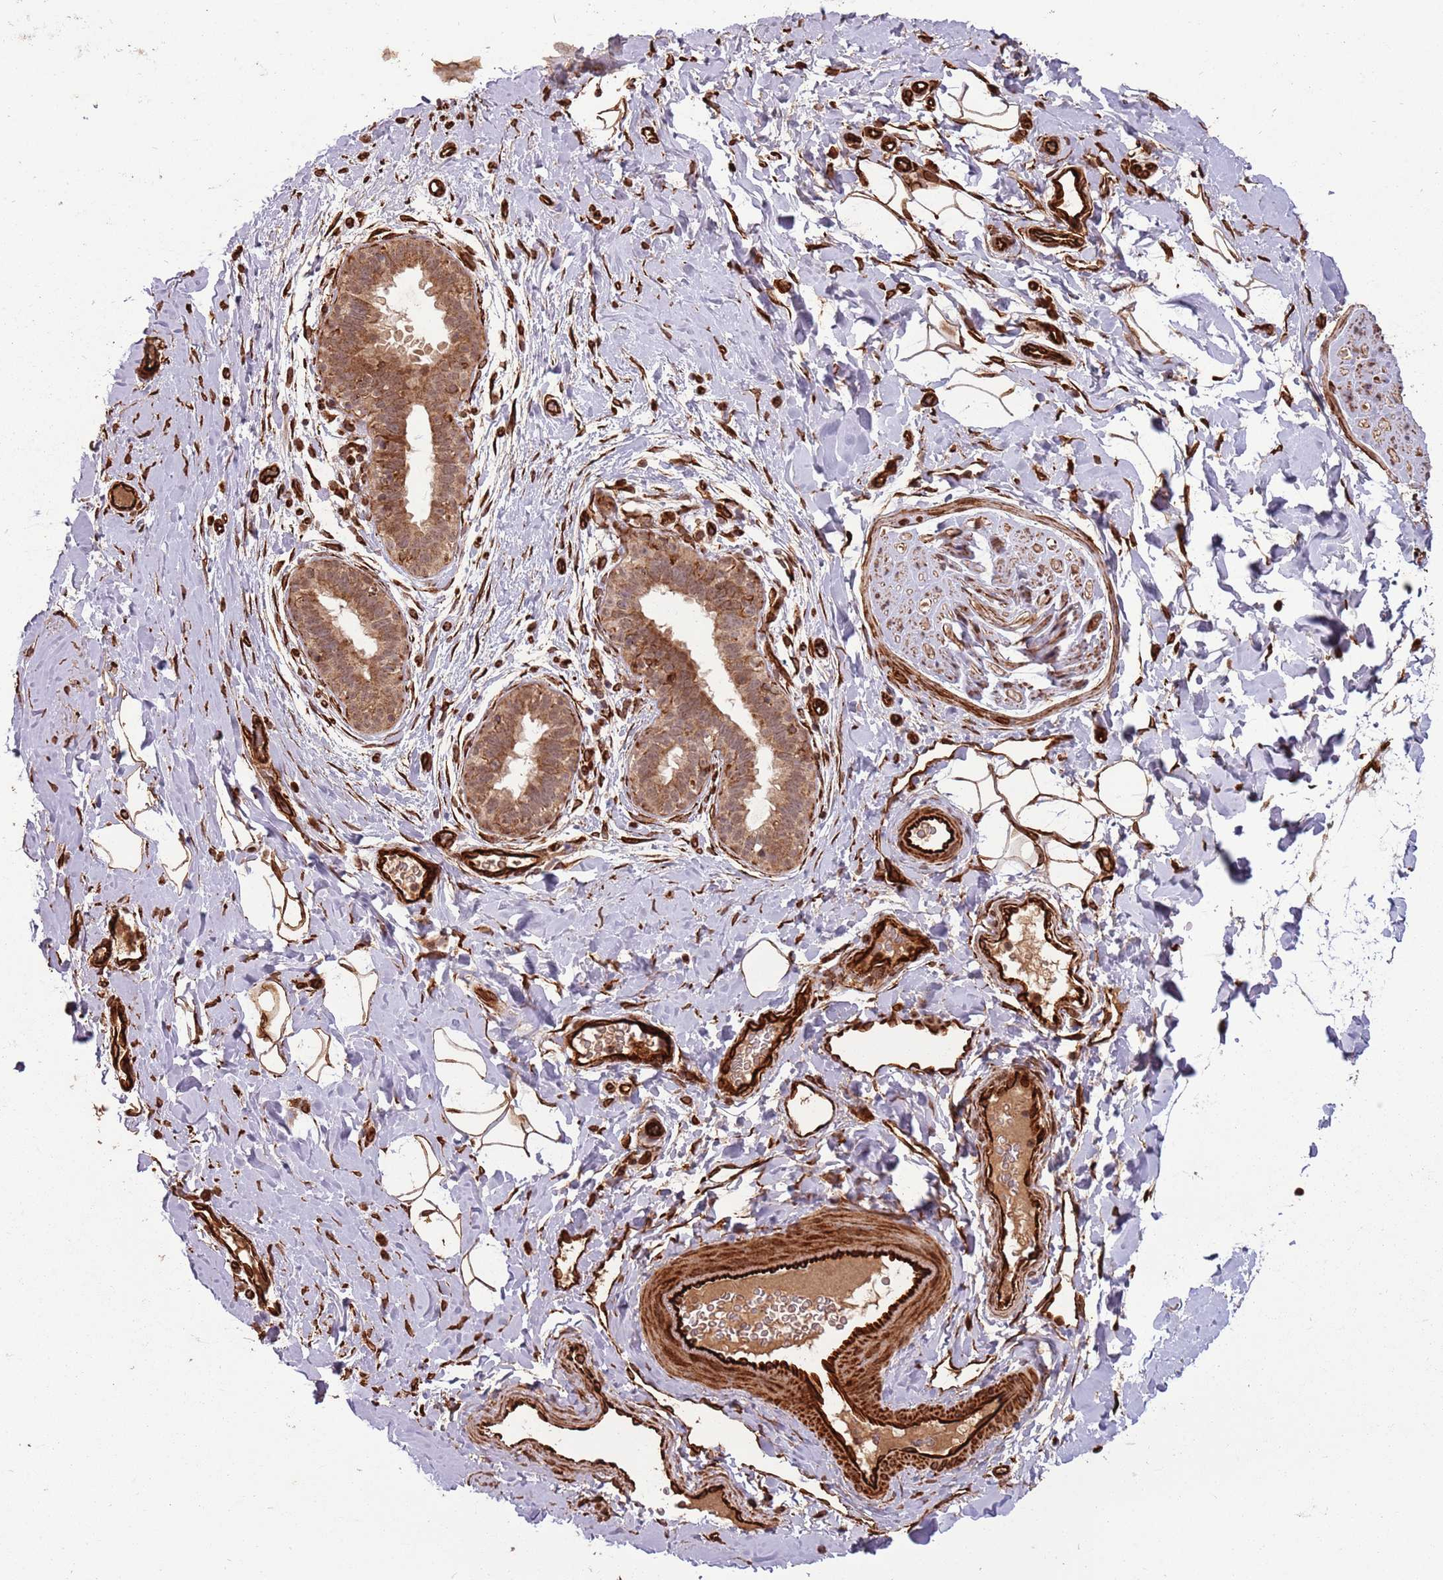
{"staining": {"intensity": "negative", "quantity": "none", "location": "none"}, "tissue": "adipose tissue", "cell_type": "Adipocytes", "image_type": "normal", "snomed": [{"axis": "morphology", "description": "Normal tissue, NOS"}, {"axis": "topography", "description": "Breast"}], "caption": "A high-resolution image shows immunohistochemistry staining of normal adipose tissue, which demonstrates no significant staining in adipocytes. (Brightfield microscopy of DAB (3,3'-diaminobenzidine) IHC at high magnification).", "gene": "ADAMTS3", "patient": {"sex": "female", "age": 26}}